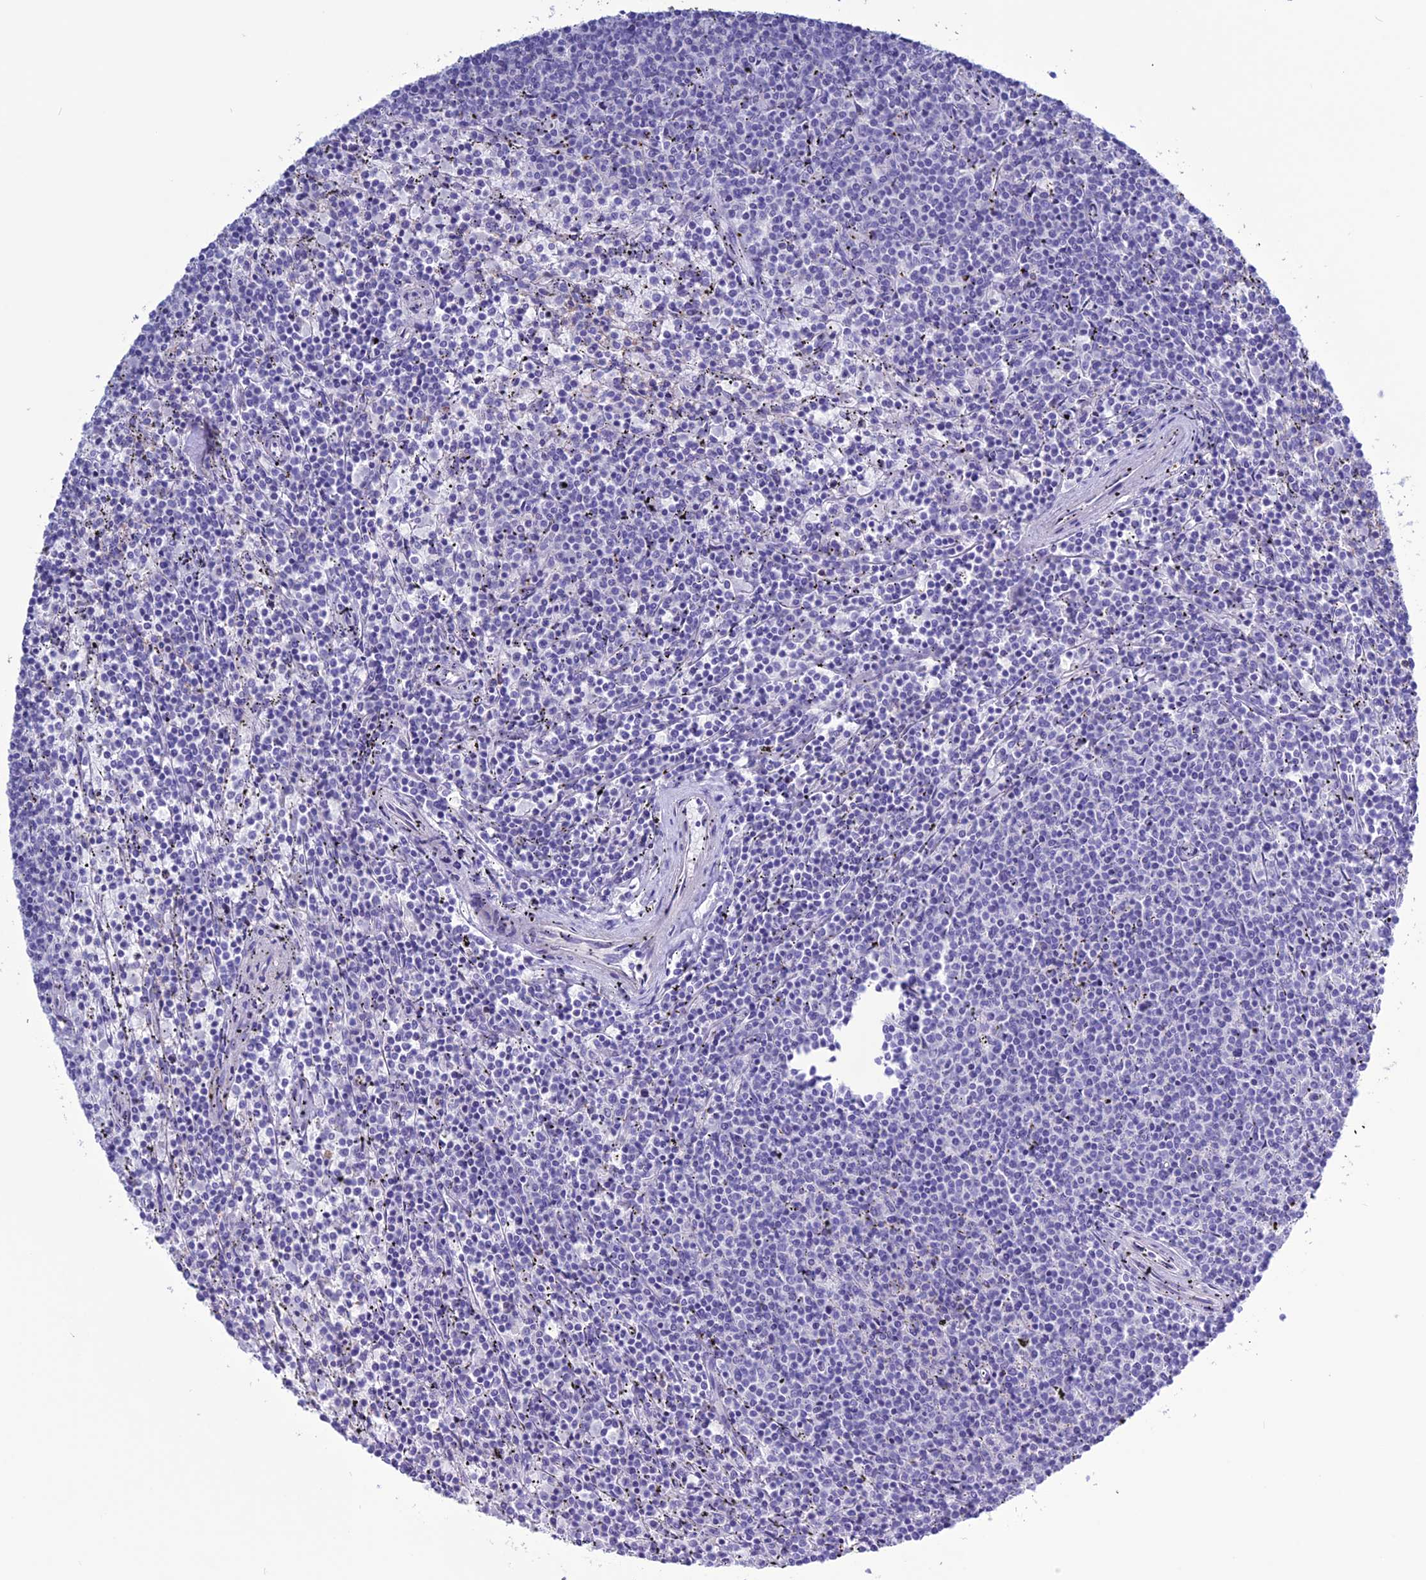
{"staining": {"intensity": "negative", "quantity": "none", "location": "none"}, "tissue": "lymphoma", "cell_type": "Tumor cells", "image_type": "cancer", "snomed": [{"axis": "morphology", "description": "Malignant lymphoma, non-Hodgkin's type, Low grade"}, {"axis": "topography", "description": "Spleen"}], "caption": "This is an IHC micrograph of malignant lymphoma, non-Hodgkin's type (low-grade). There is no staining in tumor cells.", "gene": "CLEC2L", "patient": {"sex": "female", "age": 50}}